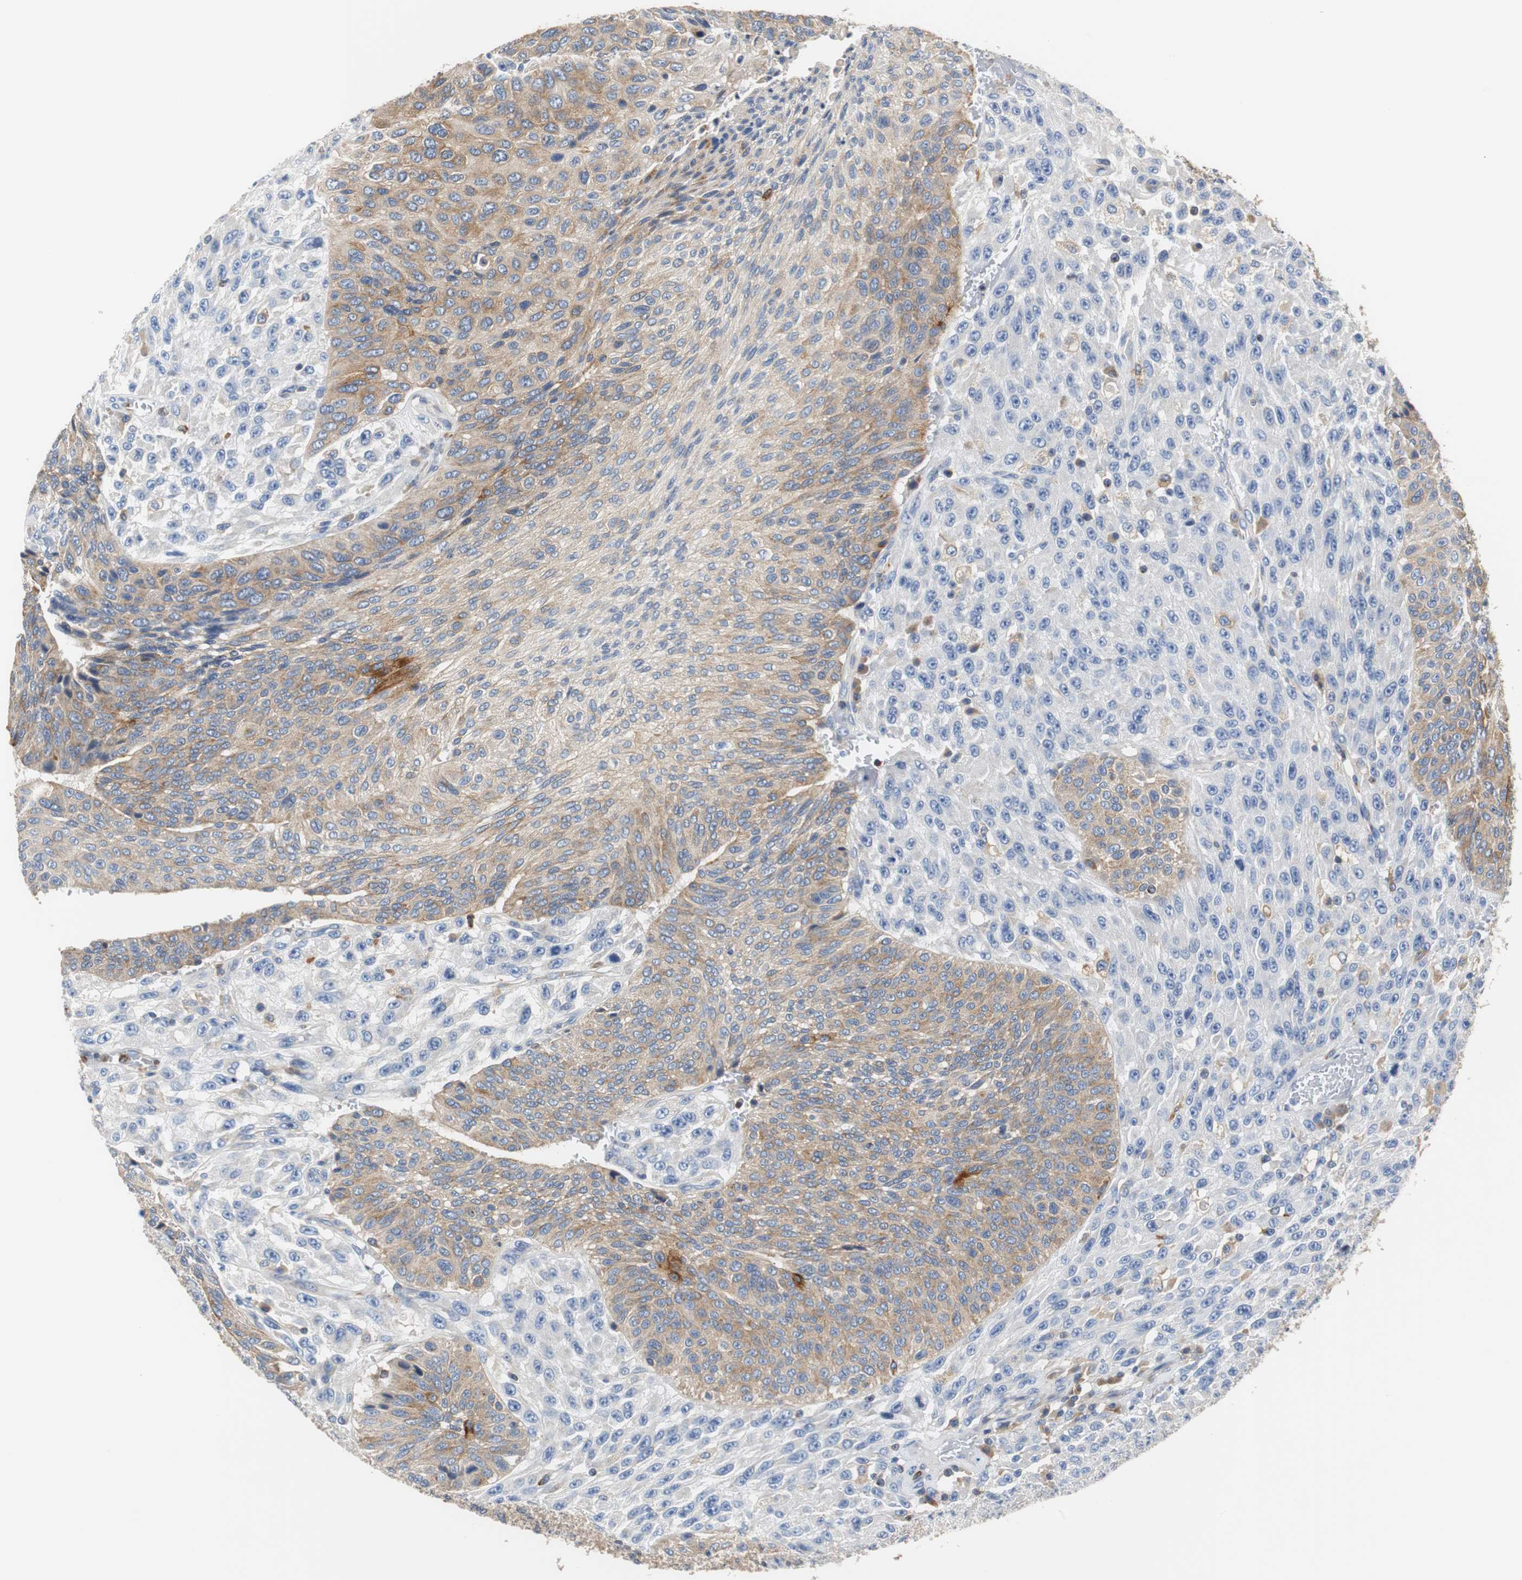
{"staining": {"intensity": "strong", "quantity": ">75%", "location": "cytoplasmic/membranous"}, "tissue": "urothelial cancer", "cell_type": "Tumor cells", "image_type": "cancer", "snomed": [{"axis": "morphology", "description": "Urothelial carcinoma, High grade"}, {"axis": "topography", "description": "Urinary bladder"}], "caption": "Urothelial cancer tissue displays strong cytoplasmic/membranous staining in approximately >75% of tumor cells", "gene": "VAMP8", "patient": {"sex": "male", "age": 66}}